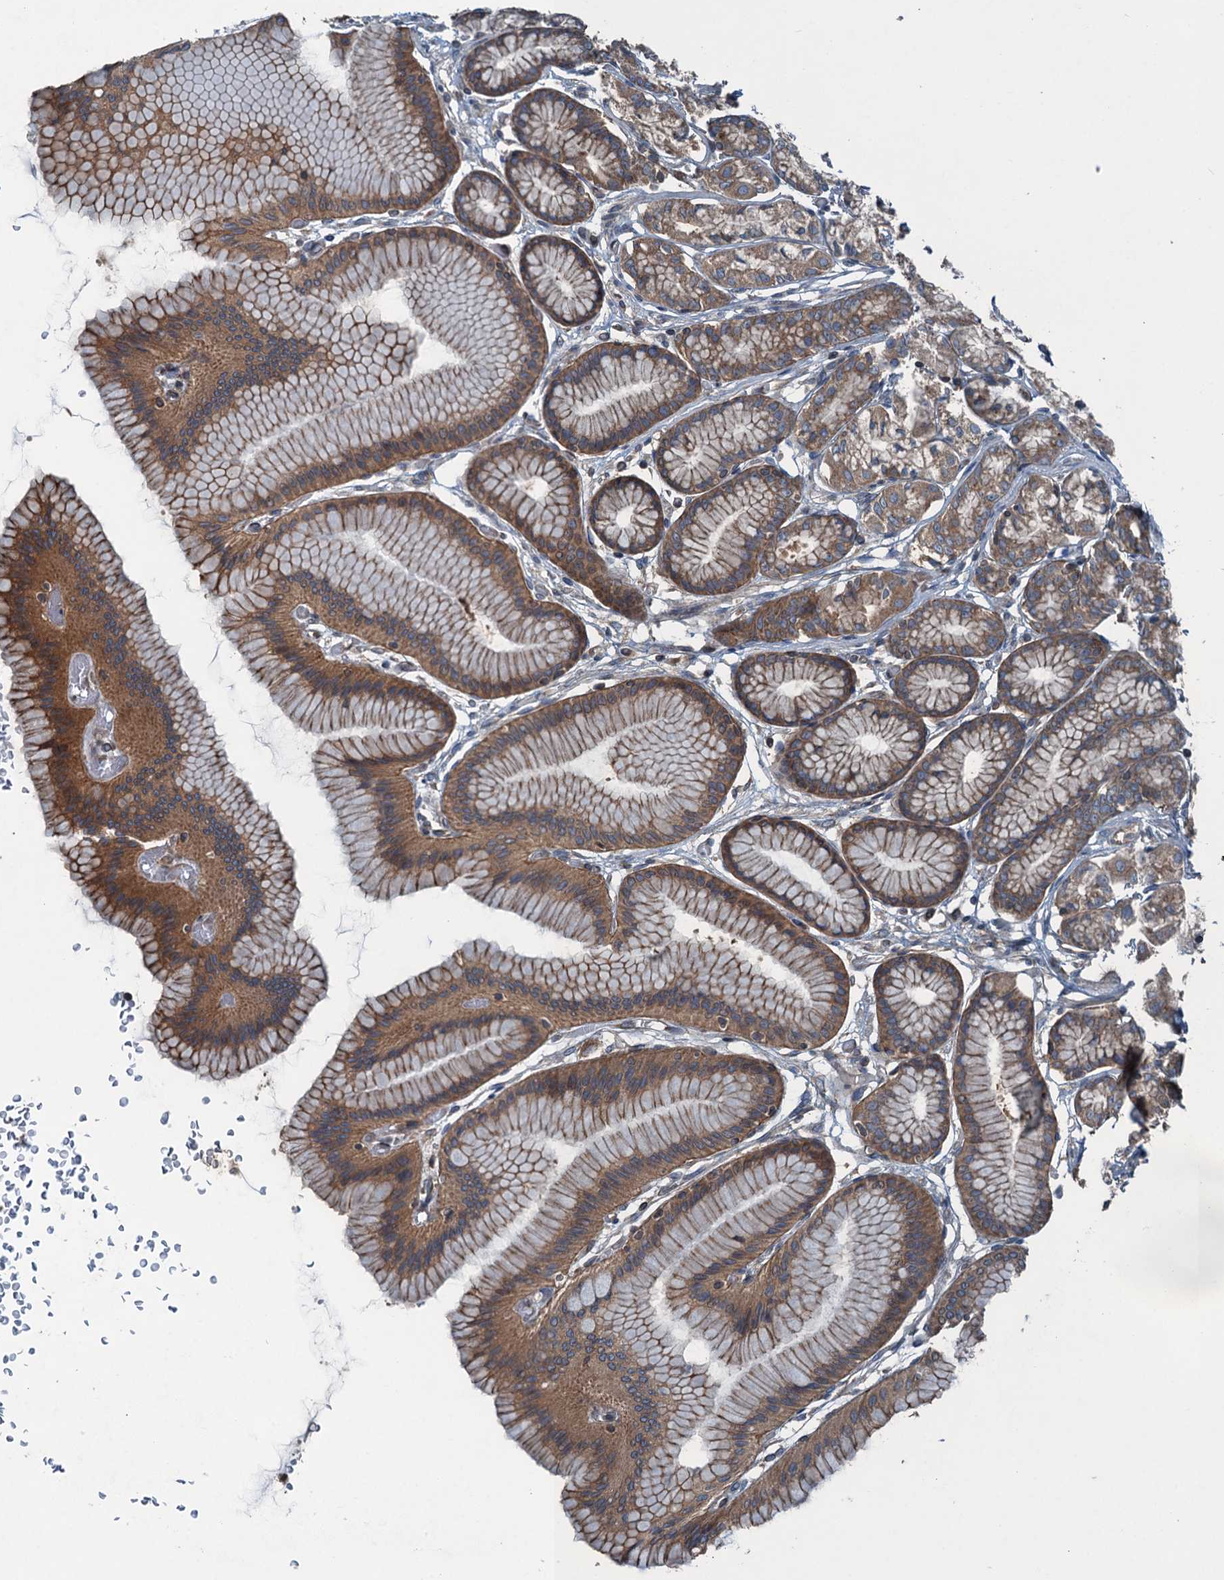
{"staining": {"intensity": "moderate", "quantity": ">75%", "location": "cytoplasmic/membranous"}, "tissue": "stomach", "cell_type": "Glandular cells", "image_type": "normal", "snomed": [{"axis": "morphology", "description": "Normal tissue, NOS"}, {"axis": "morphology", "description": "Adenocarcinoma, NOS"}, {"axis": "morphology", "description": "Adenocarcinoma, High grade"}, {"axis": "topography", "description": "Stomach, upper"}, {"axis": "topography", "description": "Stomach"}], "caption": "Immunohistochemistry of benign stomach demonstrates medium levels of moderate cytoplasmic/membranous staining in about >75% of glandular cells. (DAB = brown stain, brightfield microscopy at high magnification).", "gene": "TRAPPC8", "patient": {"sex": "female", "age": 65}}